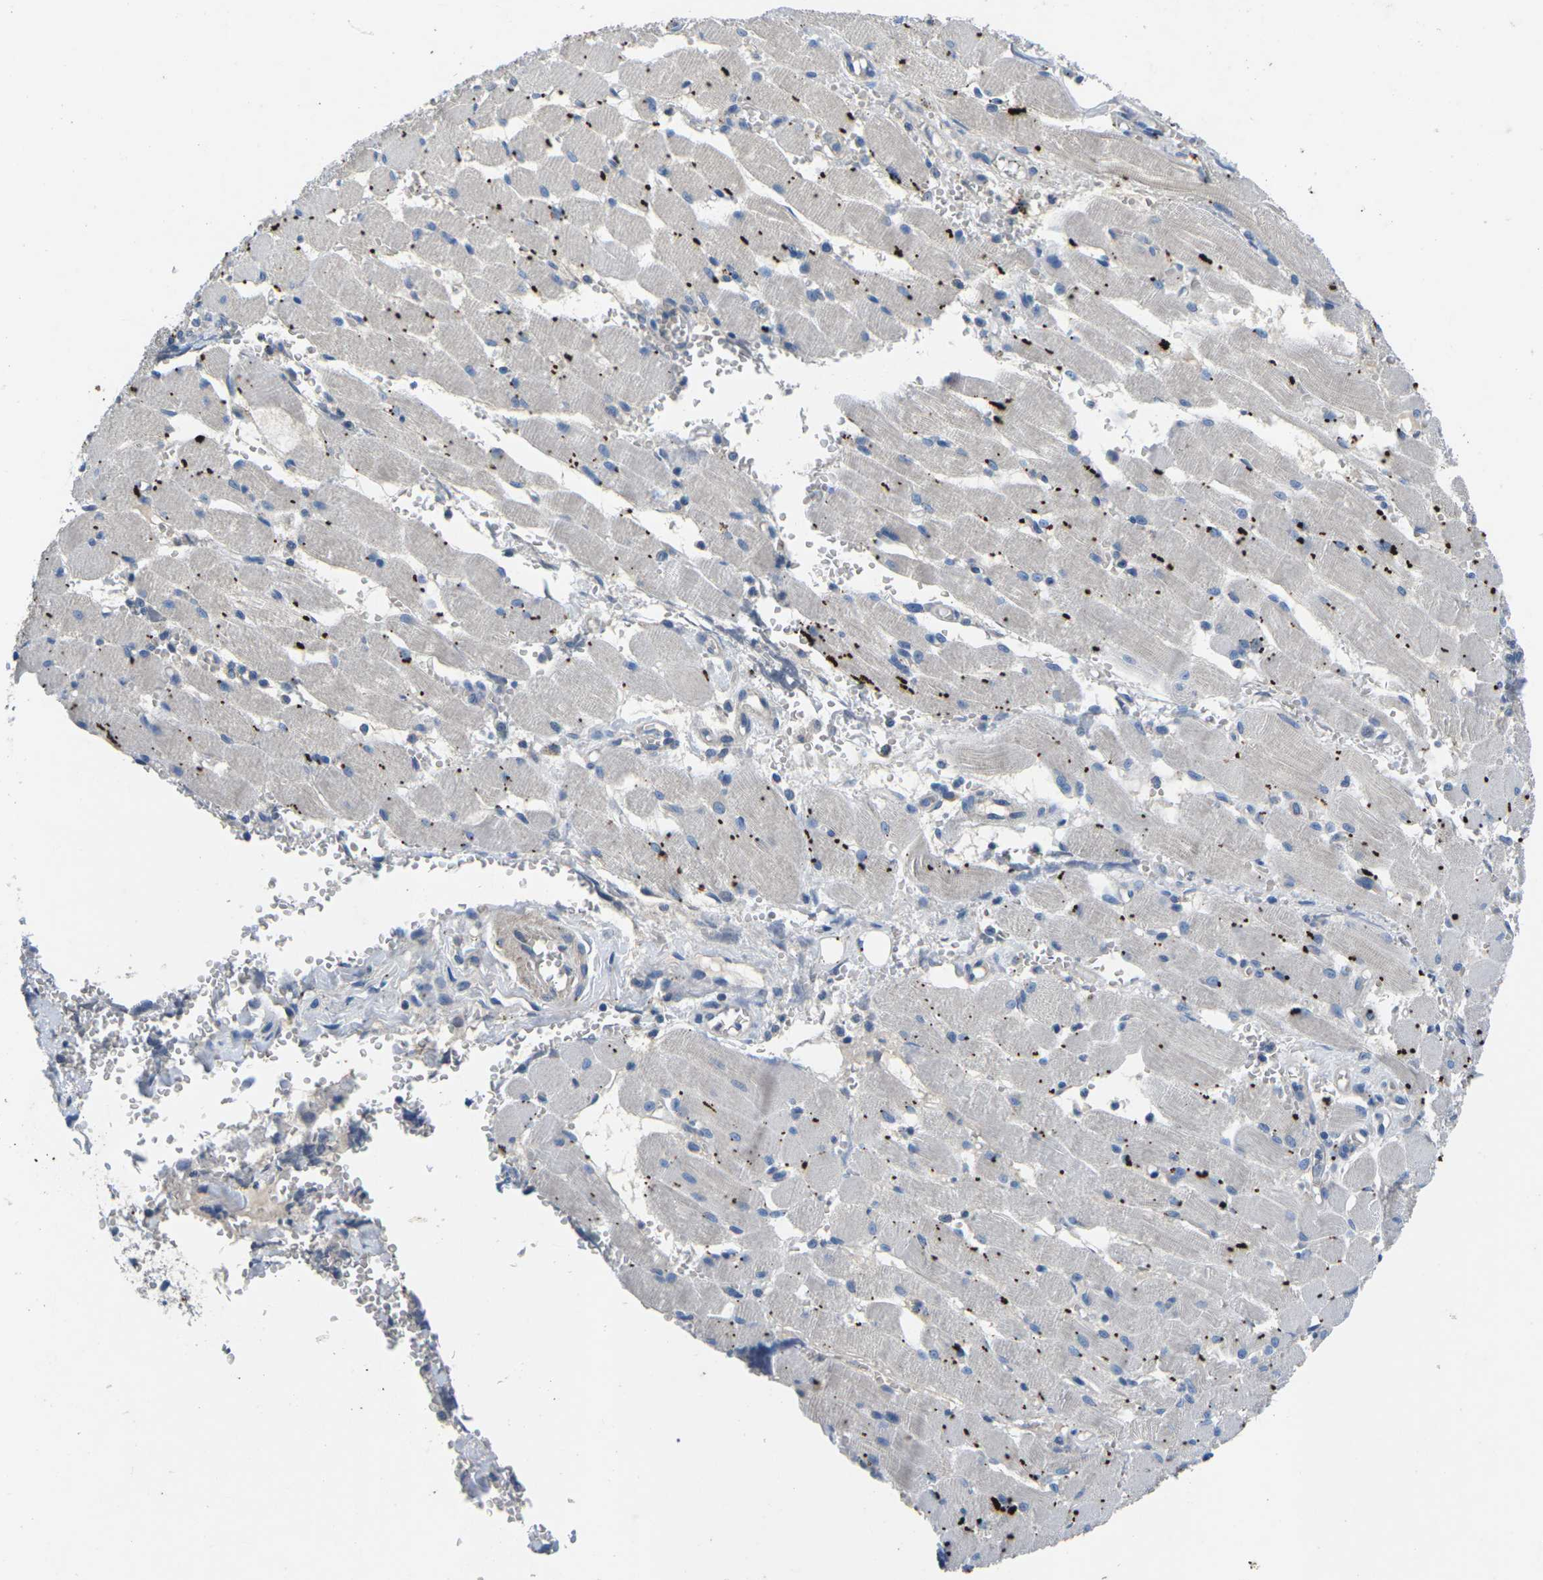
{"staining": {"intensity": "negative", "quantity": "none", "location": "none"}, "tissue": "adipose tissue", "cell_type": "Adipocytes", "image_type": "normal", "snomed": [{"axis": "morphology", "description": "Squamous cell carcinoma, NOS"}, {"axis": "topography", "description": "Oral tissue"}, {"axis": "topography", "description": "Head-Neck"}], "caption": "Immunohistochemistry (IHC) histopathology image of normal adipose tissue stained for a protein (brown), which exhibits no expression in adipocytes.", "gene": "PDCD6IP", "patient": {"sex": "female", "age": 50}}